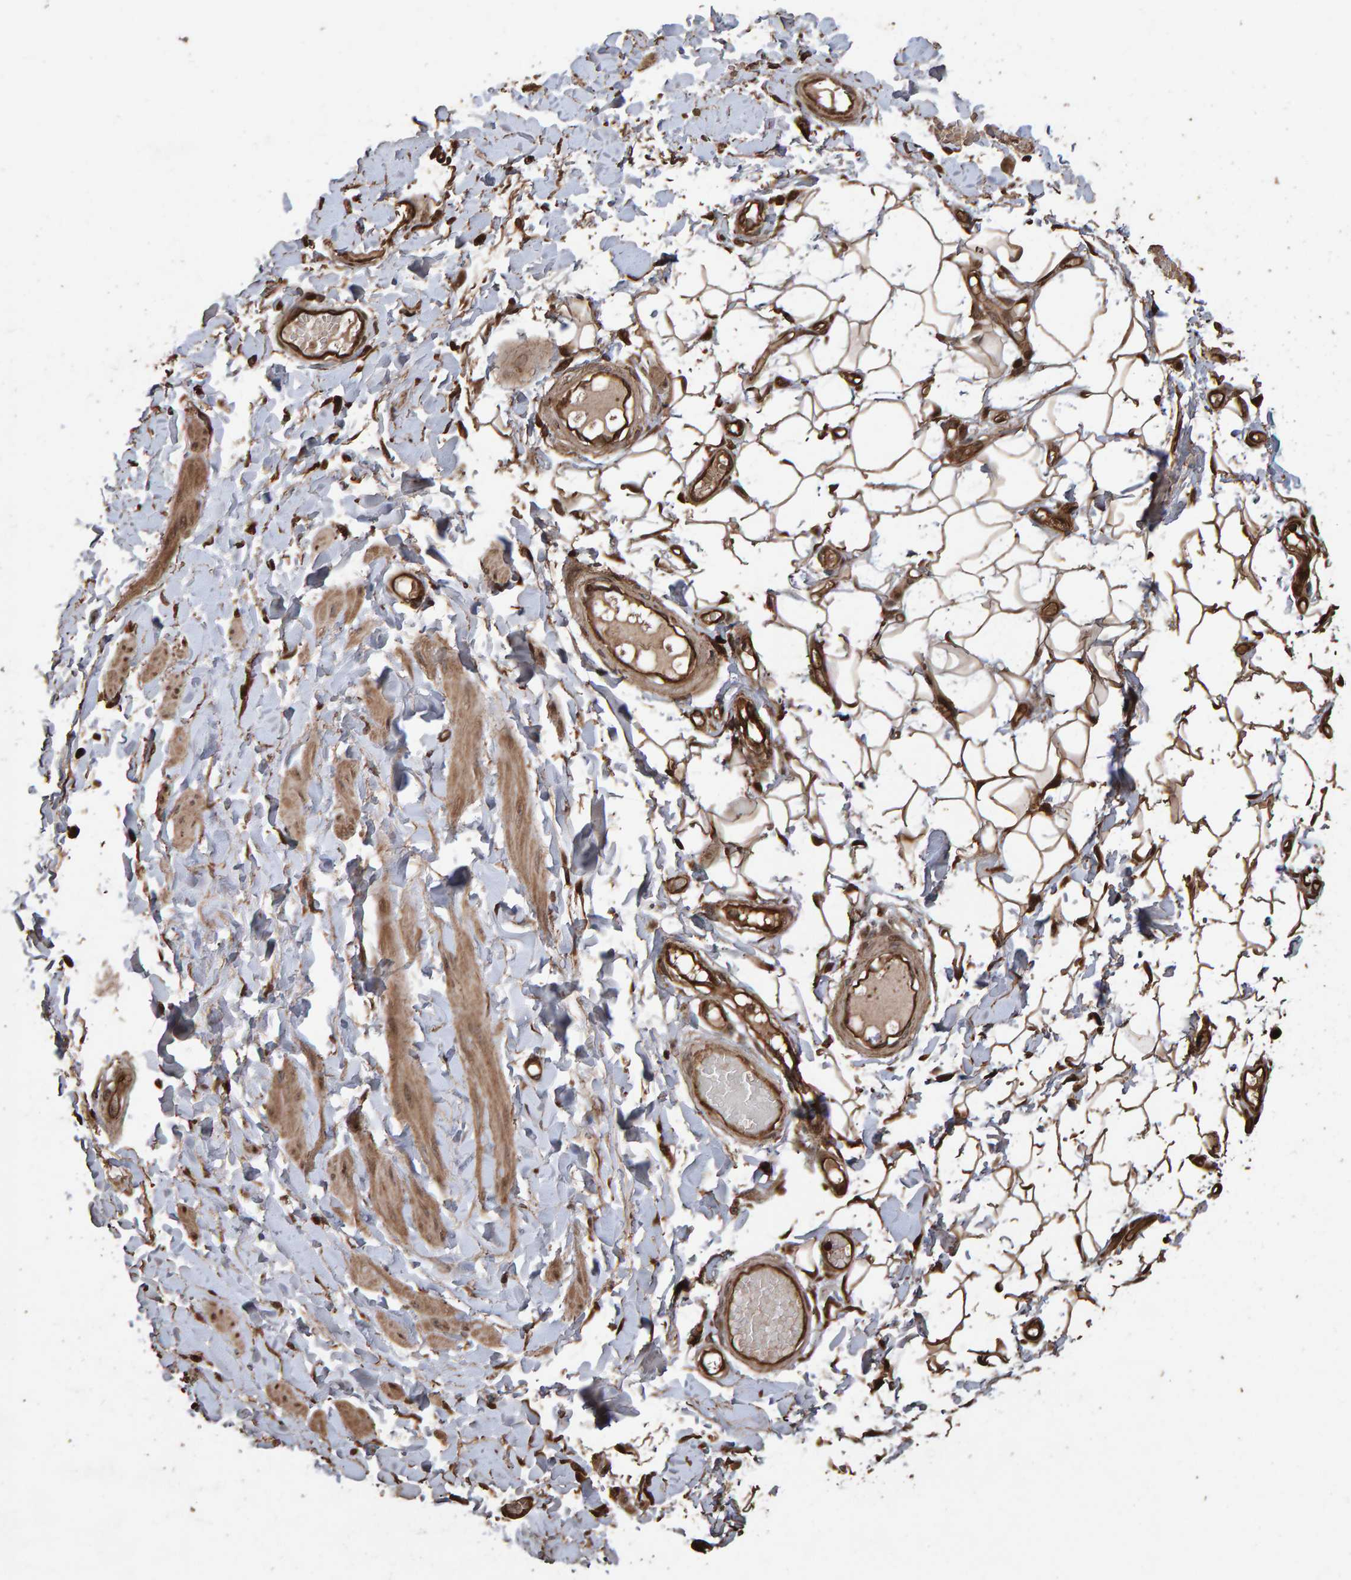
{"staining": {"intensity": "strong", "quantity": ">75%", "location": "cytoplasmic/membranous"}, "tissue": "adipose tissue", "cell_type": "Adipocytes", "image_type": "normal", "snomed": [{"axis": "morphology", "description": "Normal tissue, NOS"}, {"axis": "topography", "description": "Adipose tissue"}, {"axis": "topography", "description": "Vascular tissue"}, {"axis": "topography", "description": "Peripheral nerve tissue"}], "caption": "Normal adipose tissue was stained to show a protein in brown. There is high levels of strong cytoplasmic/membranous staining in about >75% of adipocytes.", "gene": "OSBP2", "patient": {"sex": "male", "age": 25}}